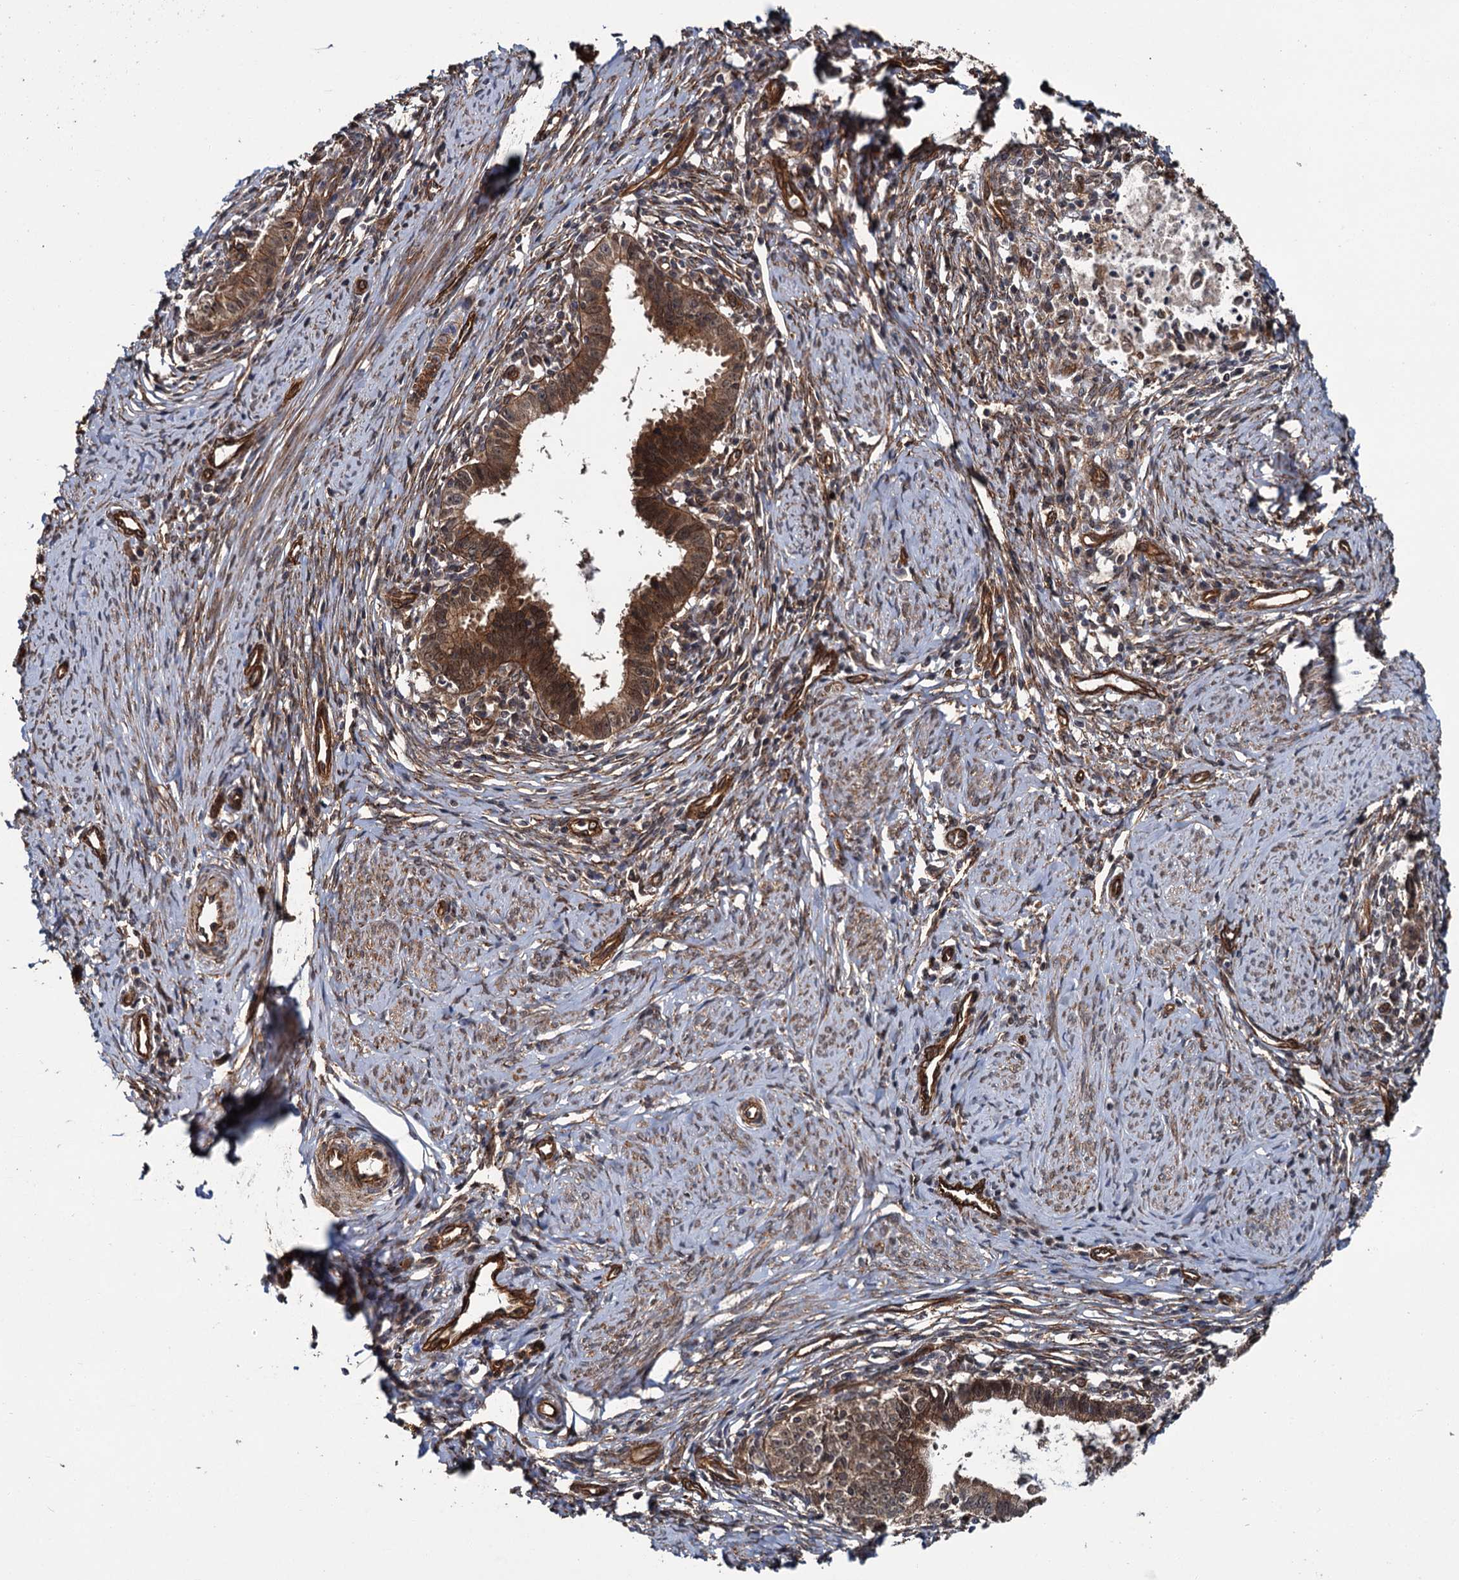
{"staining": {"intensity": "strong", "quantity": ">75%", "location": "cytoplasmic/membranous"}, "tissue": "cervical cancer", "cell_type": "Tumor cells", "image_type": "cancer", "snomed": [{"axis": "morphology", "description": "Adenocarcinoma, NOS"}, {"axis": "topography", "description": "Cervix"}], "caption": "Immunohistochemistry micrograph of neoplastic tissue: human adenocarcinoma (cervical) stained using immunohistochemistry (IHC) demonstrates high levels of strong protein expression localized specifically in the cytoplasmic/membranous of tumor cells, appearing as a cytoplasmic/membranous brown color.", "gene": "ZFYVE19", "patient": {"sex": "female", "age": 36}}